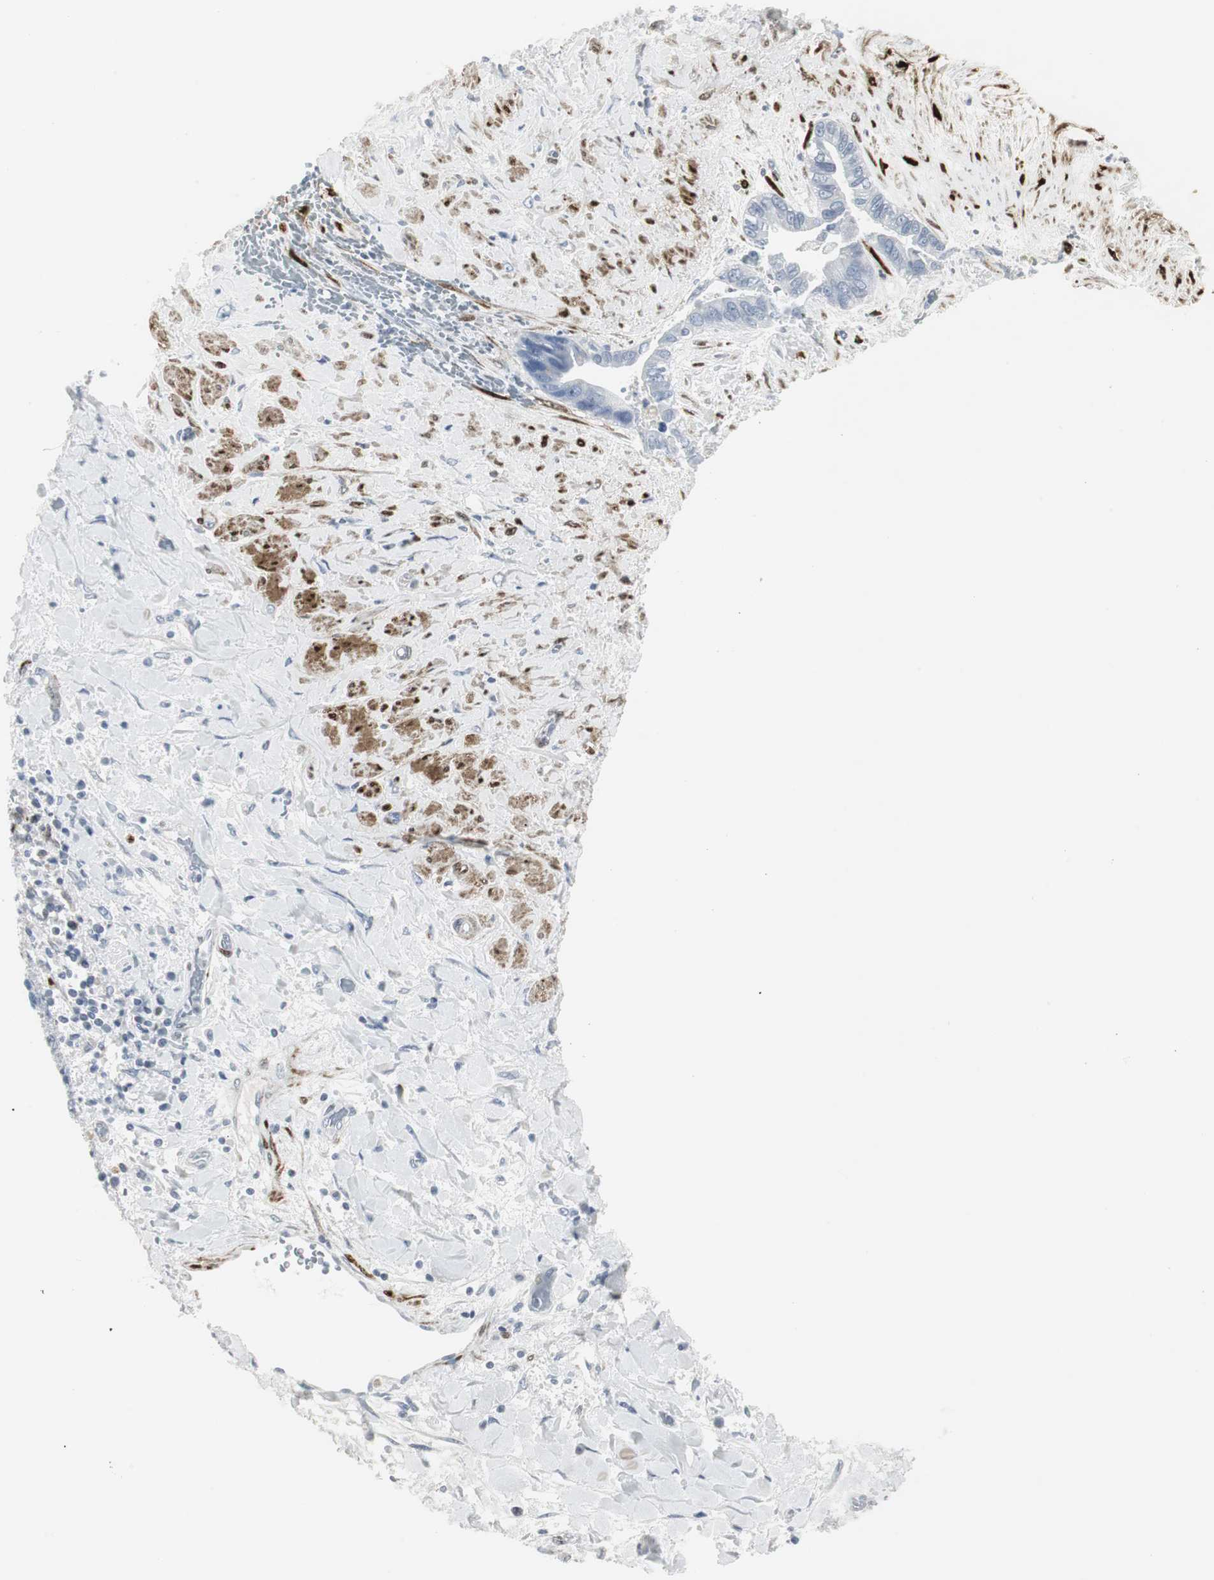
{"staining": {"intensity": "negative", "quantity": "none", "location": "none"}, "tissue": "liver cancer", "cell_type": "Tumor cells", "image_type": "cancer", "snomed": [{"axis": "morphology", "description": "Cholangiocarcinoma"}, {"axis": "topography", "description": "Liver"}], "caption": "DAB (3,3'-diaminobenzidine) immunohistochemical staining of human liver cancer (cholangiocarcinoma) reveals no significant expression in tumor cells.", "gene": "PPP1R14A", "patient": {"sex": "female", "age": 65}}